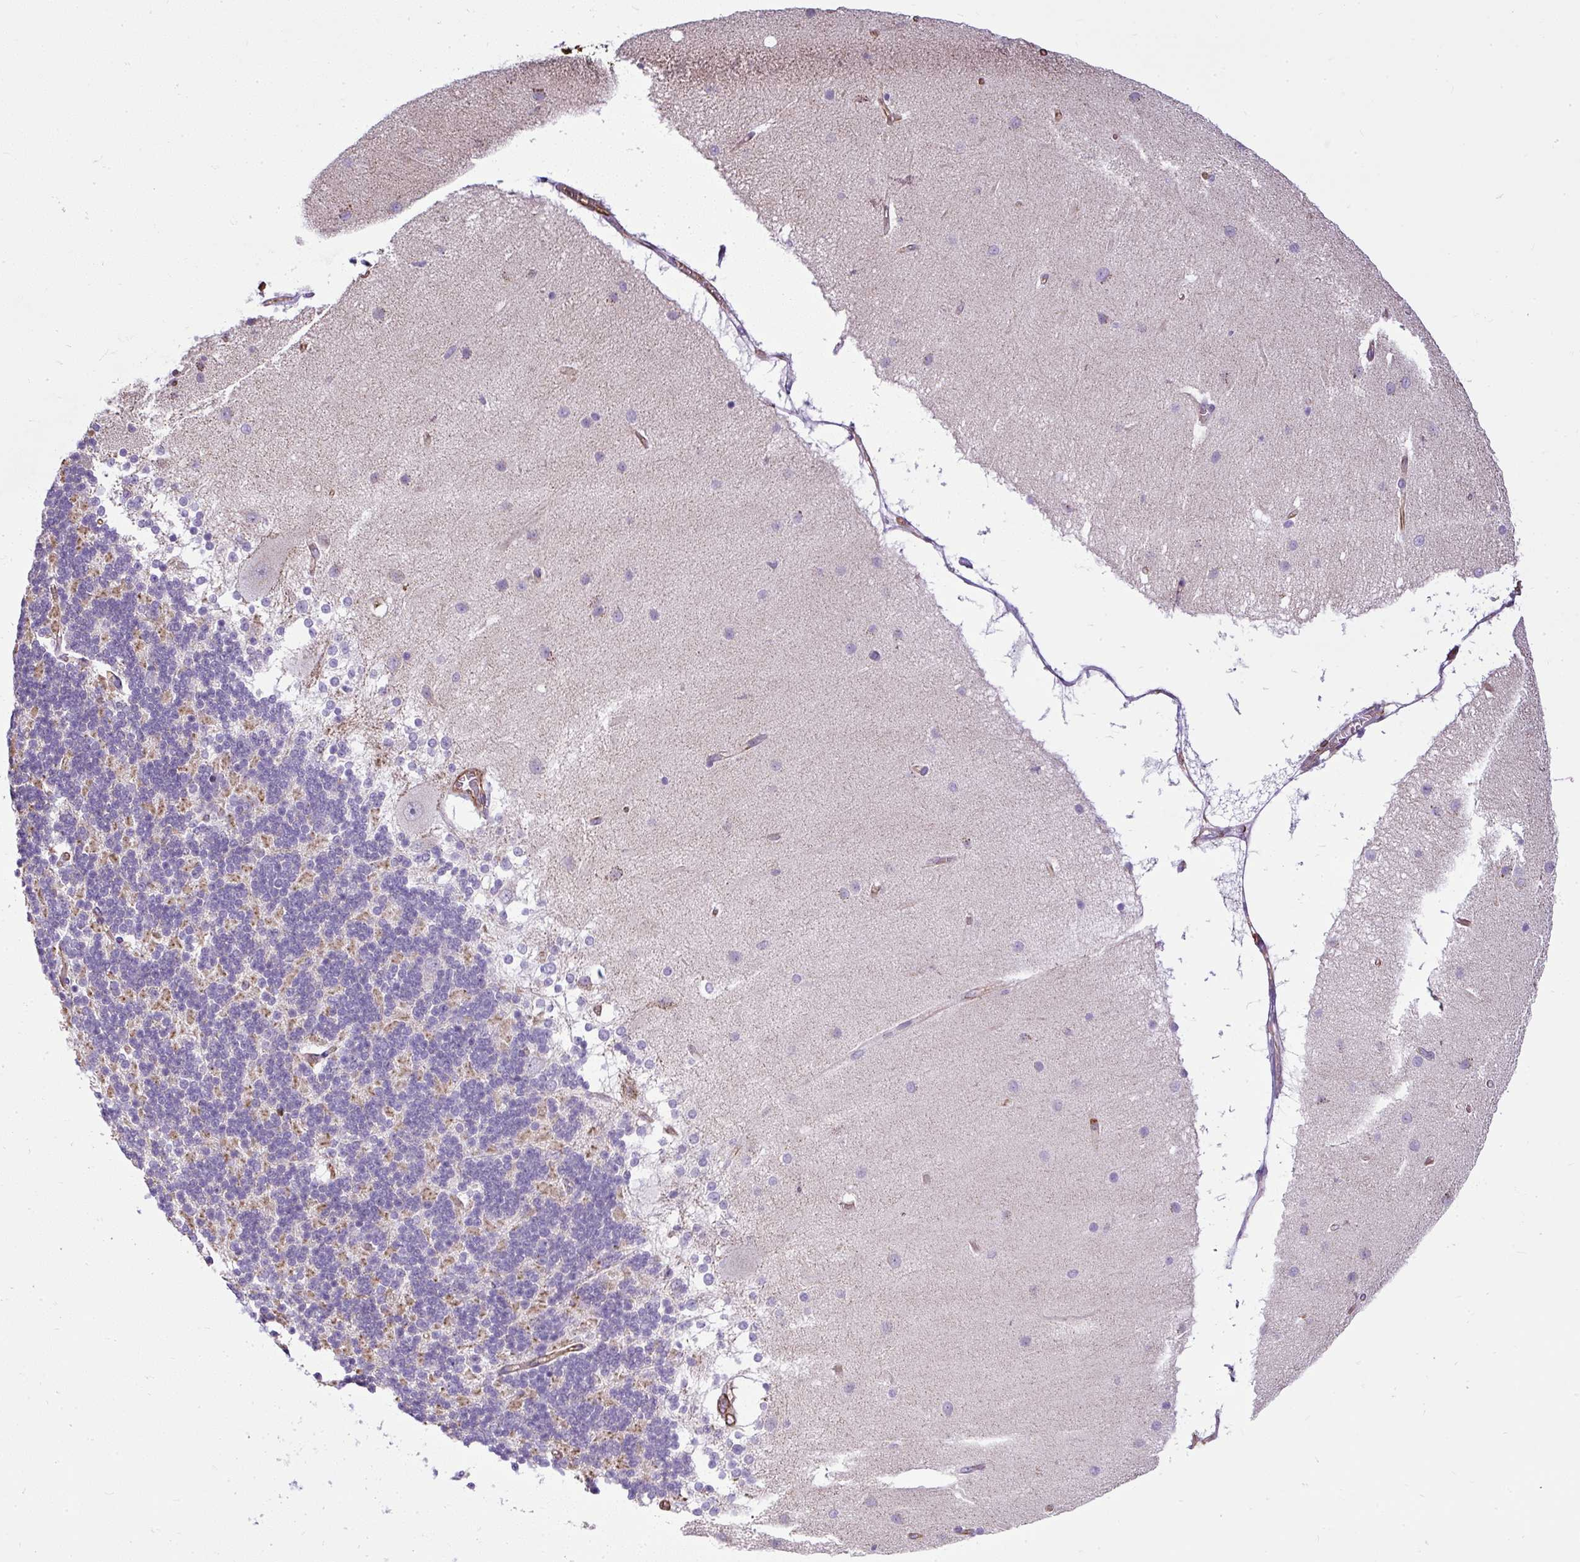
{"staining": {"intensity": "weak", "quantity": "<25%", "location": "cytoplasmic/membranous"}, "tissue": "cerebellum", "cell_type": "Cells in granular layer", "image_type": "normal", "snomed": [{"axis": "morphology", "description": "Normal tissue, NOS"}, {"axis": "topography", "description": "Cerebellum"}], "caption": "Protein analysis of benign cerebellum reveals no significant staining in cells in granular layer. (Stains: DAB immunohistochemistry (IHC) with hematoxylin counter stain, Microscopy: brightfield microscopy at high magnification).", "gene": "PLS1", "patient": {"sex": "female", "age": 54}}